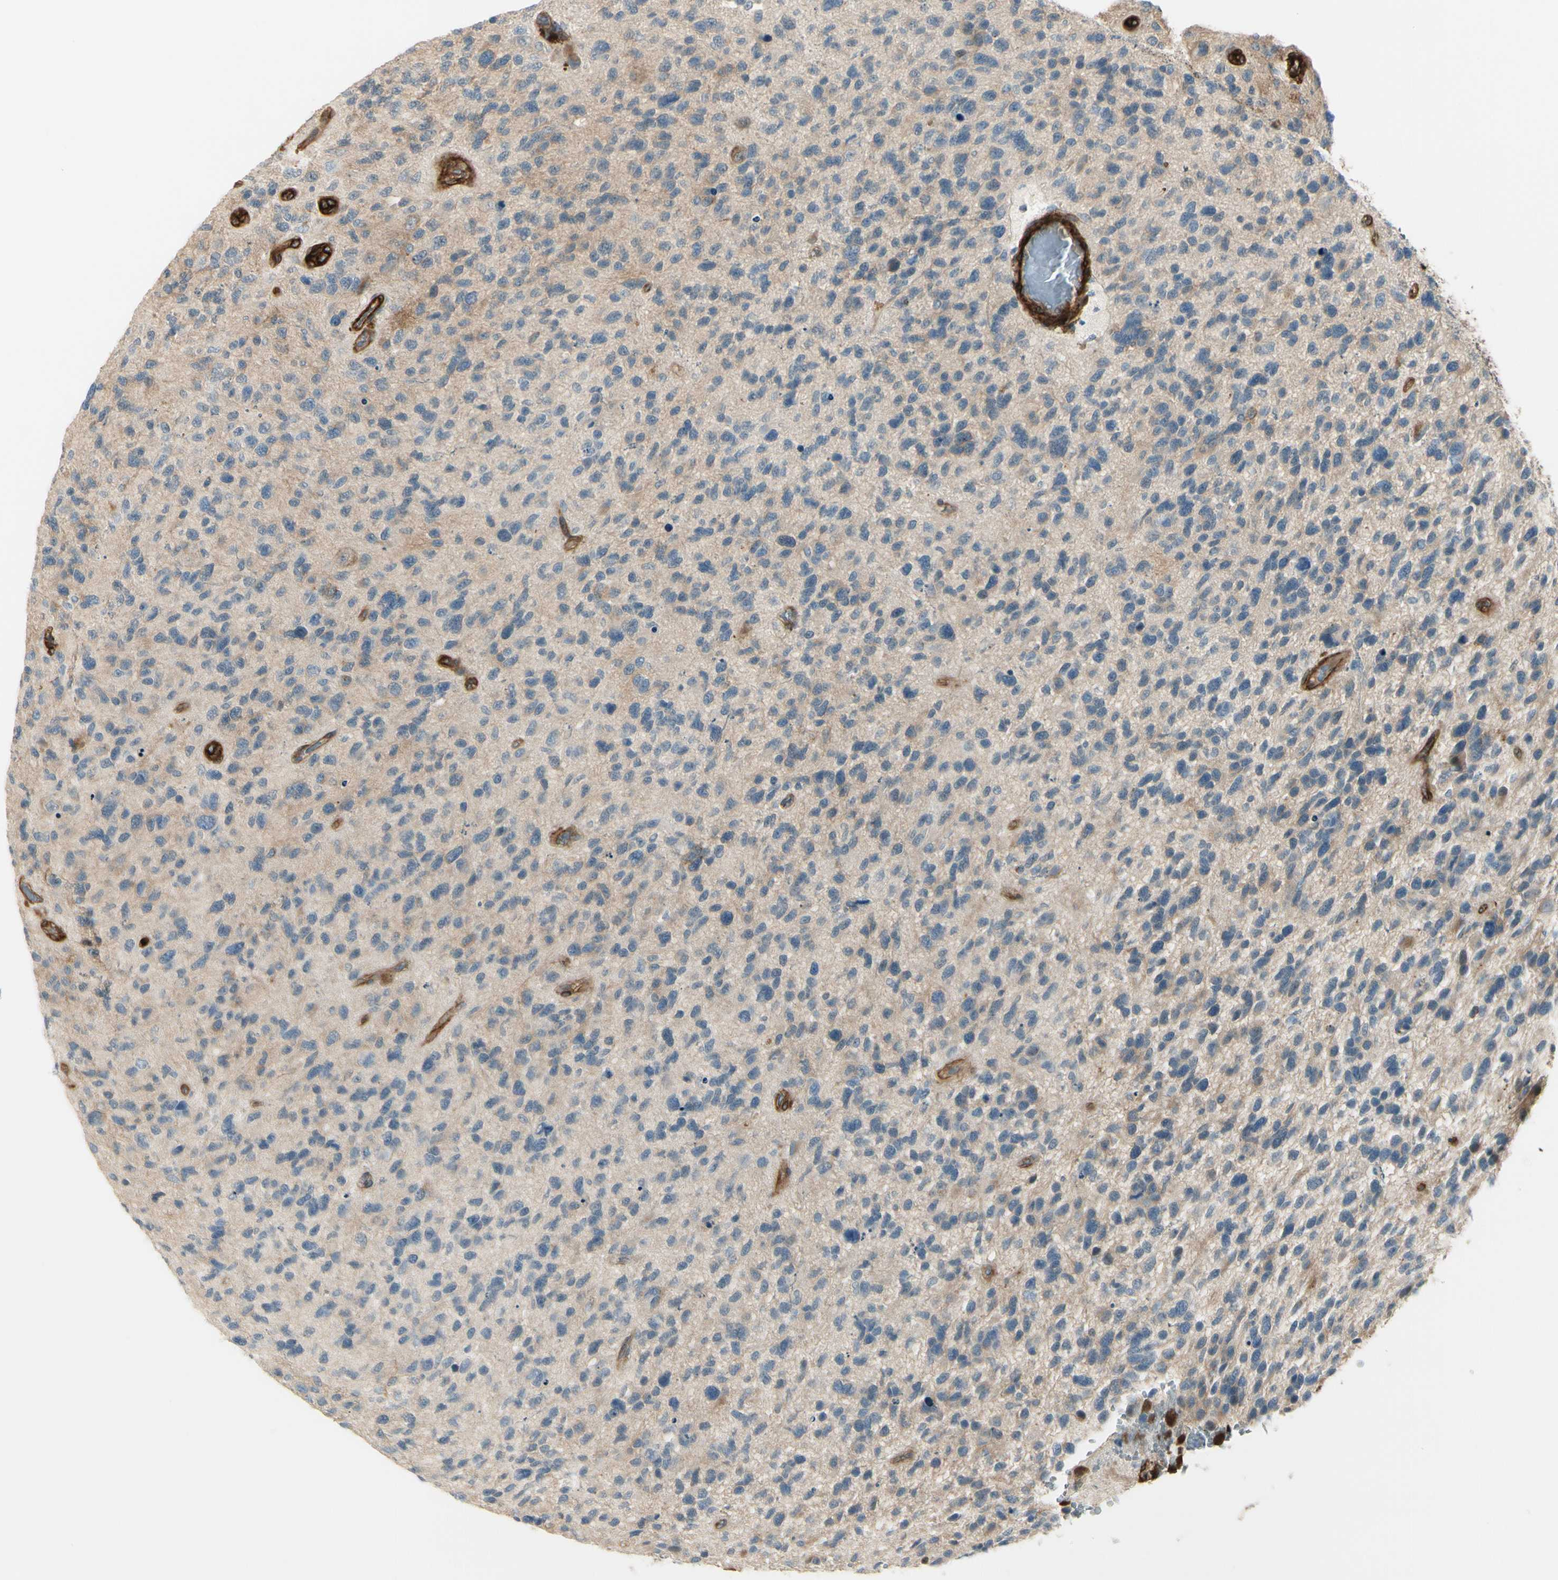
{"staining": {"intensity": "negative", "quantity": "none", "location": "none"}, "tissue": "glioma", "cell_type": "Tumor cells", "image_type": "cancer", "snomed": [{"axis": "morphology", "description": "Glioma, malignant, High grade"}, {"axis": "topography", "description": "Brain"}], "caption": "Malignant glioma (high-grade) stained for a protein using immunohistochemistry reveals no expression tumor cells.", "gene": "MCAM", "patient": {"sex": "female", "age": 58}}